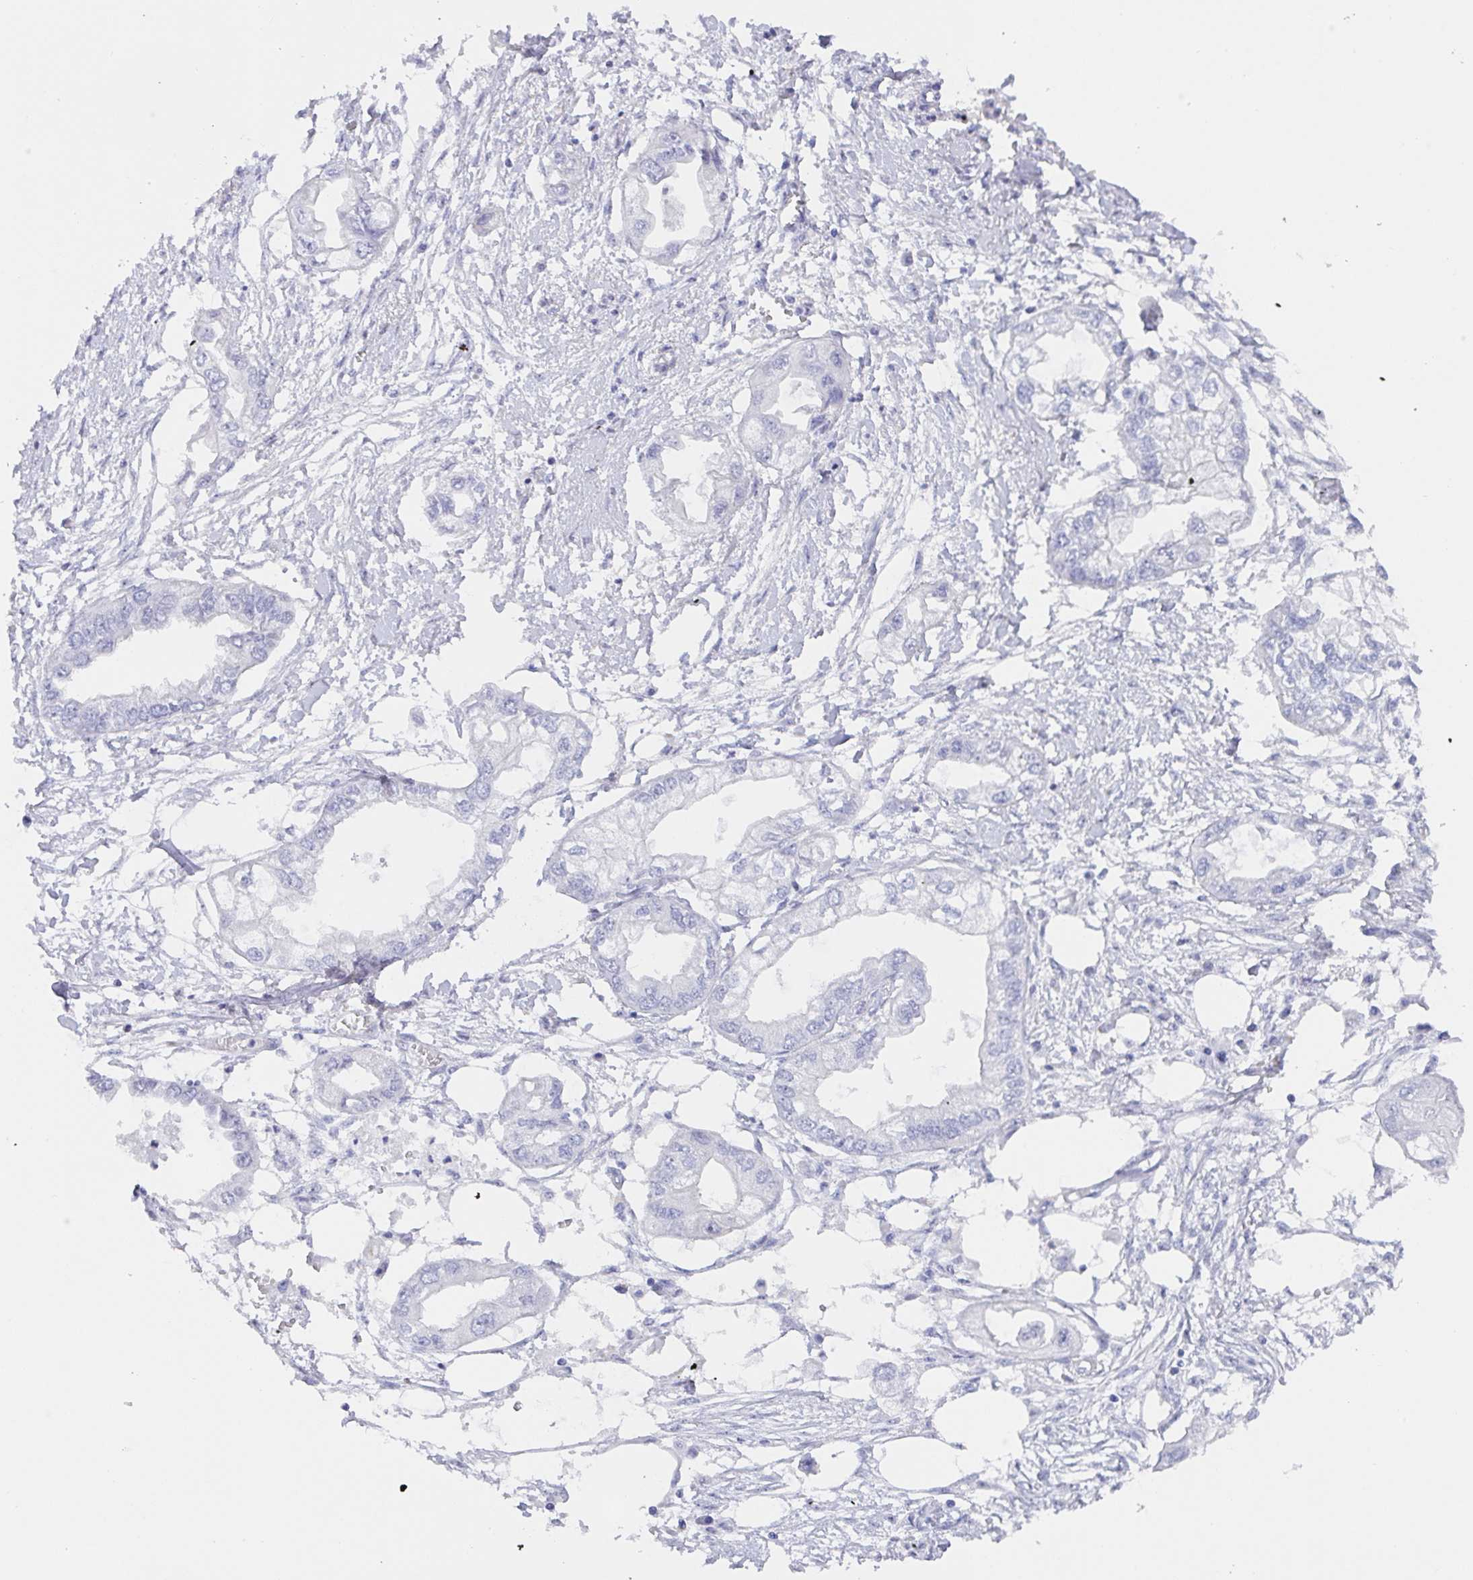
{"staining": {"intensity": "negative", "quantity": "none", "location": "none"}, "tissue": "endometrial cancer", "cell_type": "Tumor cells", "image_type": "cancer", "snomed": [{"axis": "morphology", "description": "Adenocarcinoma, NOS"}, {"axis": "morphology", "description": "Adenocarcinoma, metastatic, NOS"}, {"axis": "topography", "description": "Adipose tissue"}, {"axis": "topography", "description": "Endometrium"}], "caption": "Immunohistochemistry image of human metastatic adenocarcinoma (endometrial) stained for a protein (brown), which shows no expression in tumor cells.", "gene": "MUCL3", "patient": {"sex": "female", "age": 67}}